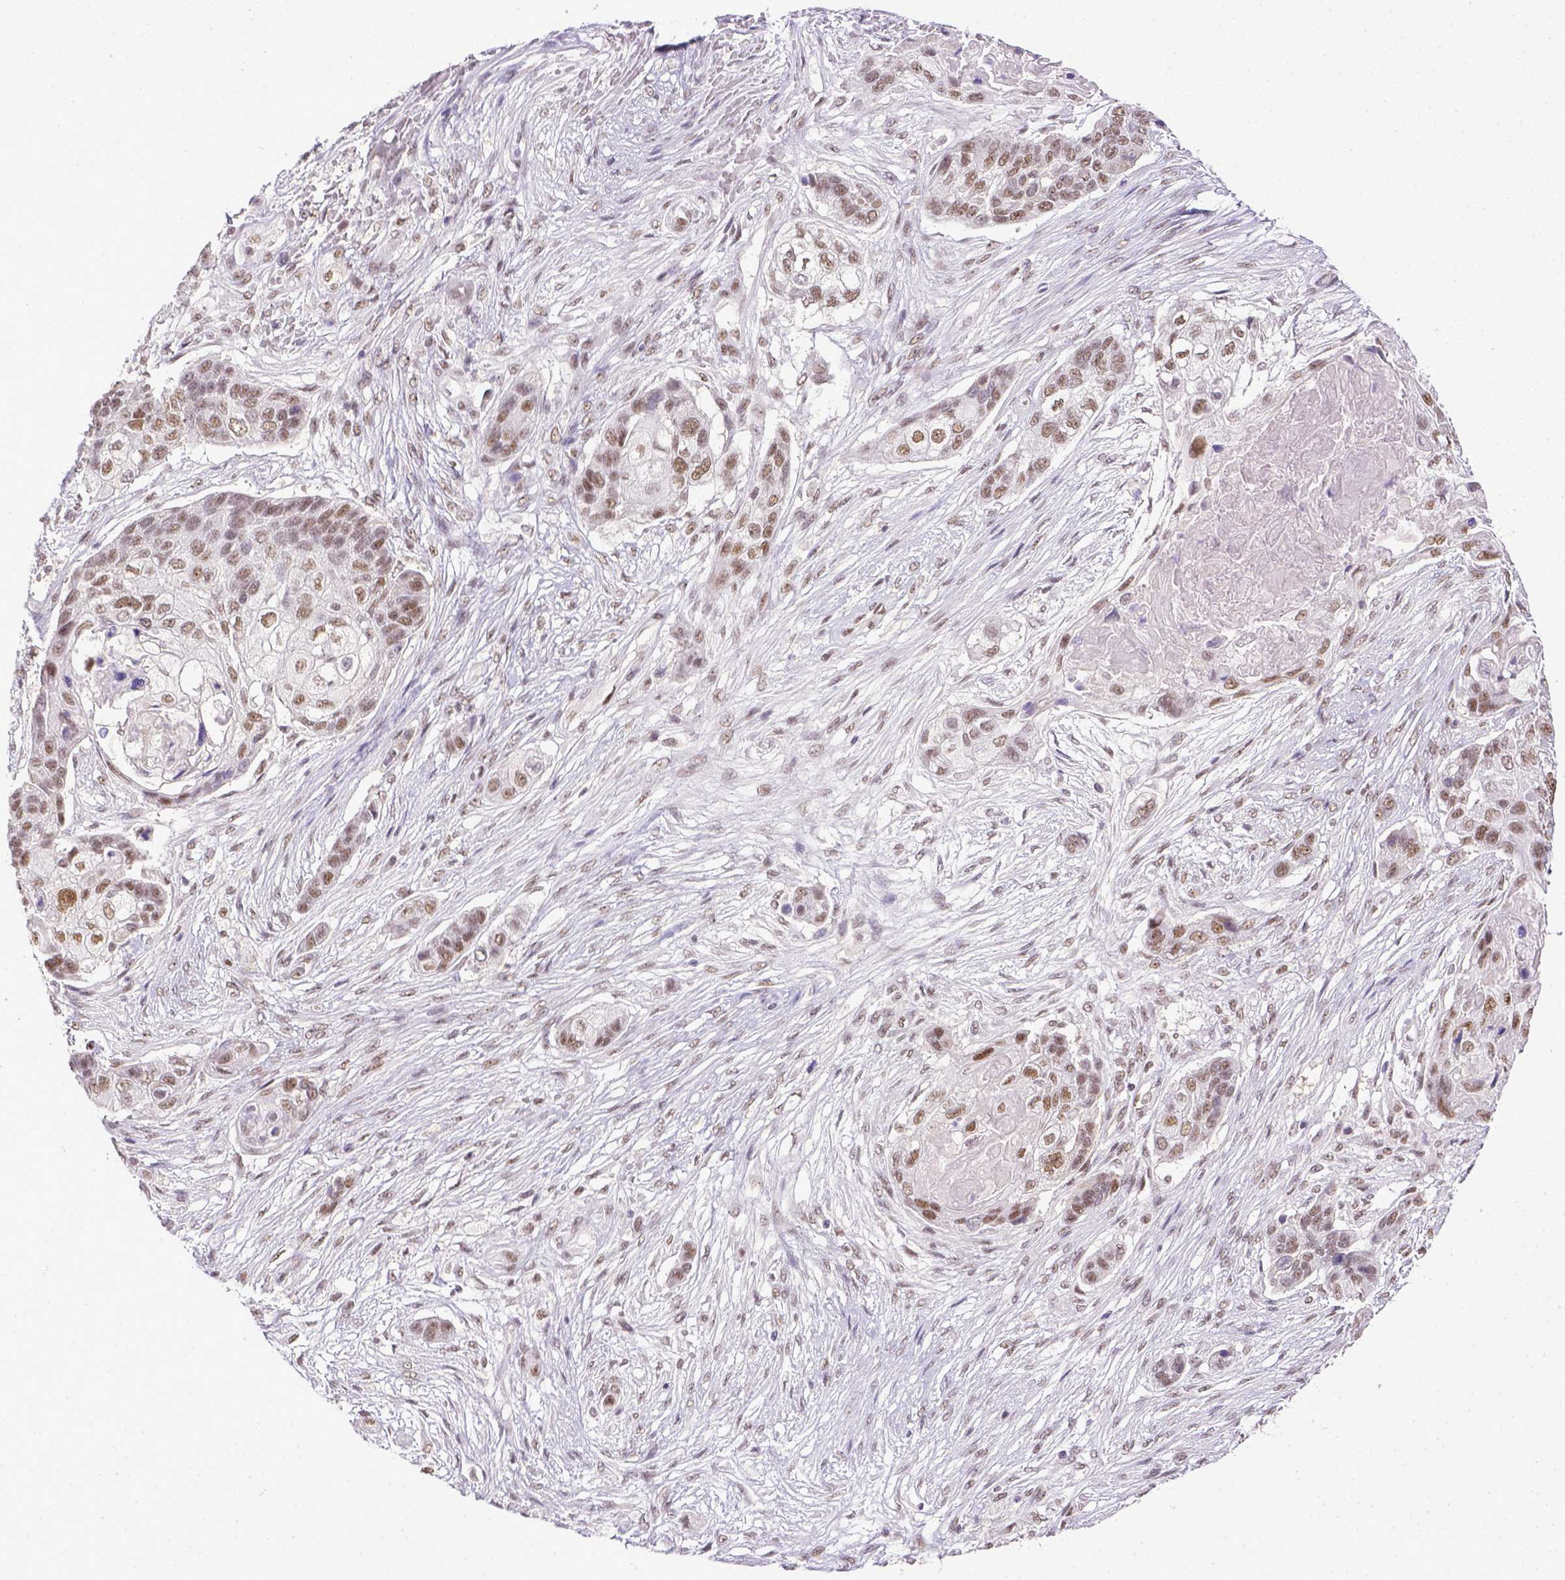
{"staining": {"intensity": "moderate", "quantity": ">75%", "location": "nuclear"}, "tissue": "lung cancer", "cell_type": "Tumor cells", "image_type": "cancer", "snomed": [{"axis": "morphology", "description": "Squamous cell carcinoma, NOS"}, {"axis": "topography", "description": "Lung"}], "caption": "Lung cancer (squamous cell carcinoma) stained with immunohistochemistry reveals moderate nuclear staining in about >75% of tumor cells.", "gene": "ERCC1", "patient": {"sex": "male", "age": 69}}